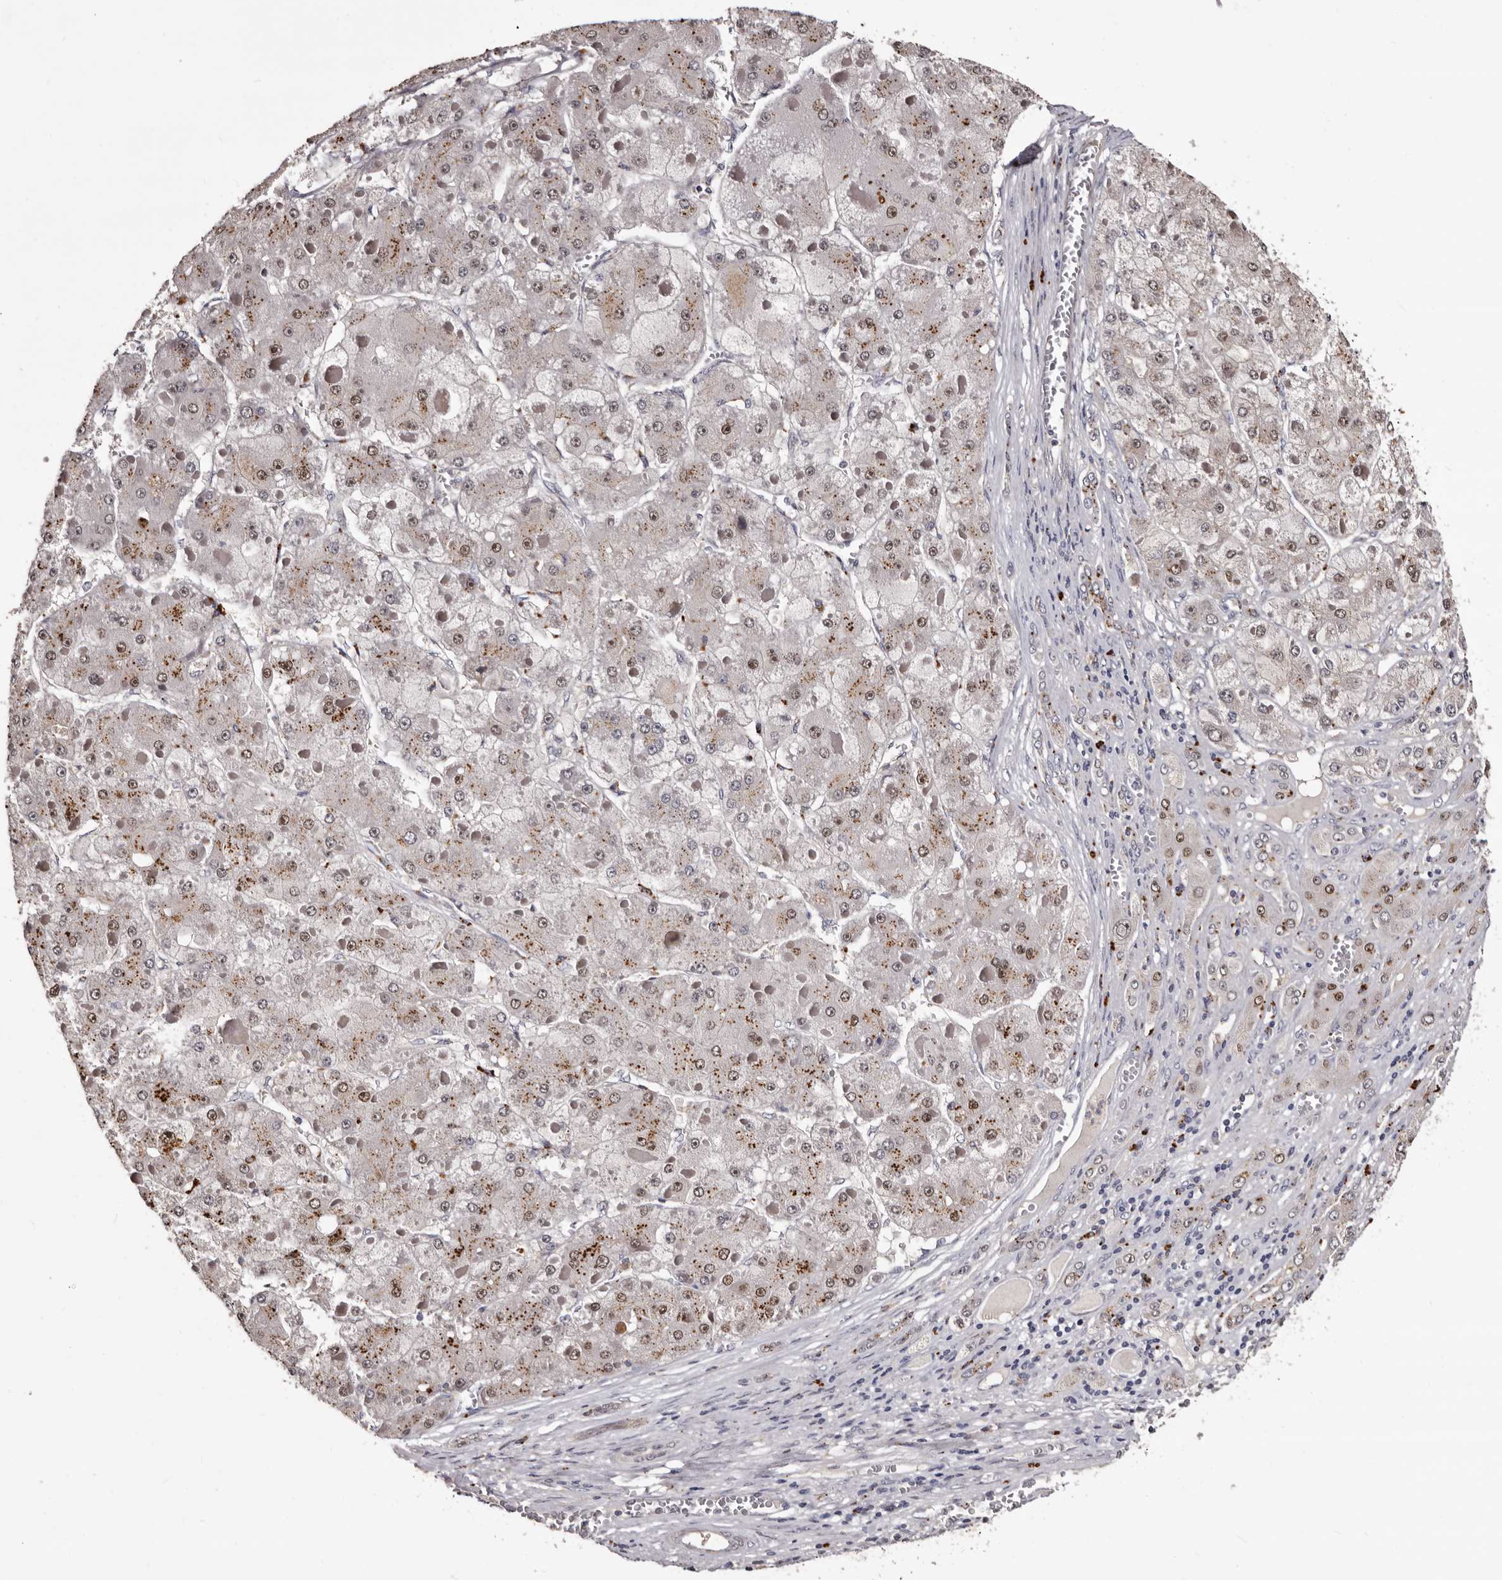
{"staining": {"intensity": "moderate", "quantity": "25%-75%", "location": "cytoplasmic/membranous,nuclear"}, "tissue": "liver cancer", "cell_type": "Tumor cells", "image_type": "cancer", "snomed": [{"axis": "morphology", "description": "Carcinoma, Hepatocellular, NOS"}, {"axis": "topography", "description": "Liver"}], "caption": "Liver cancer (hepatocellular carcinoma) stained with IHC displays moderate cytoplasmic/membranous and nuclear staining in about 25%-75% of tumor cells. (DAB (3,3'-diaminobenzidine) = brown stain, brightfield microscopy at high magnification).", "gene": "SLC10A4", "patient": {"sex": "female", "age": 73}}